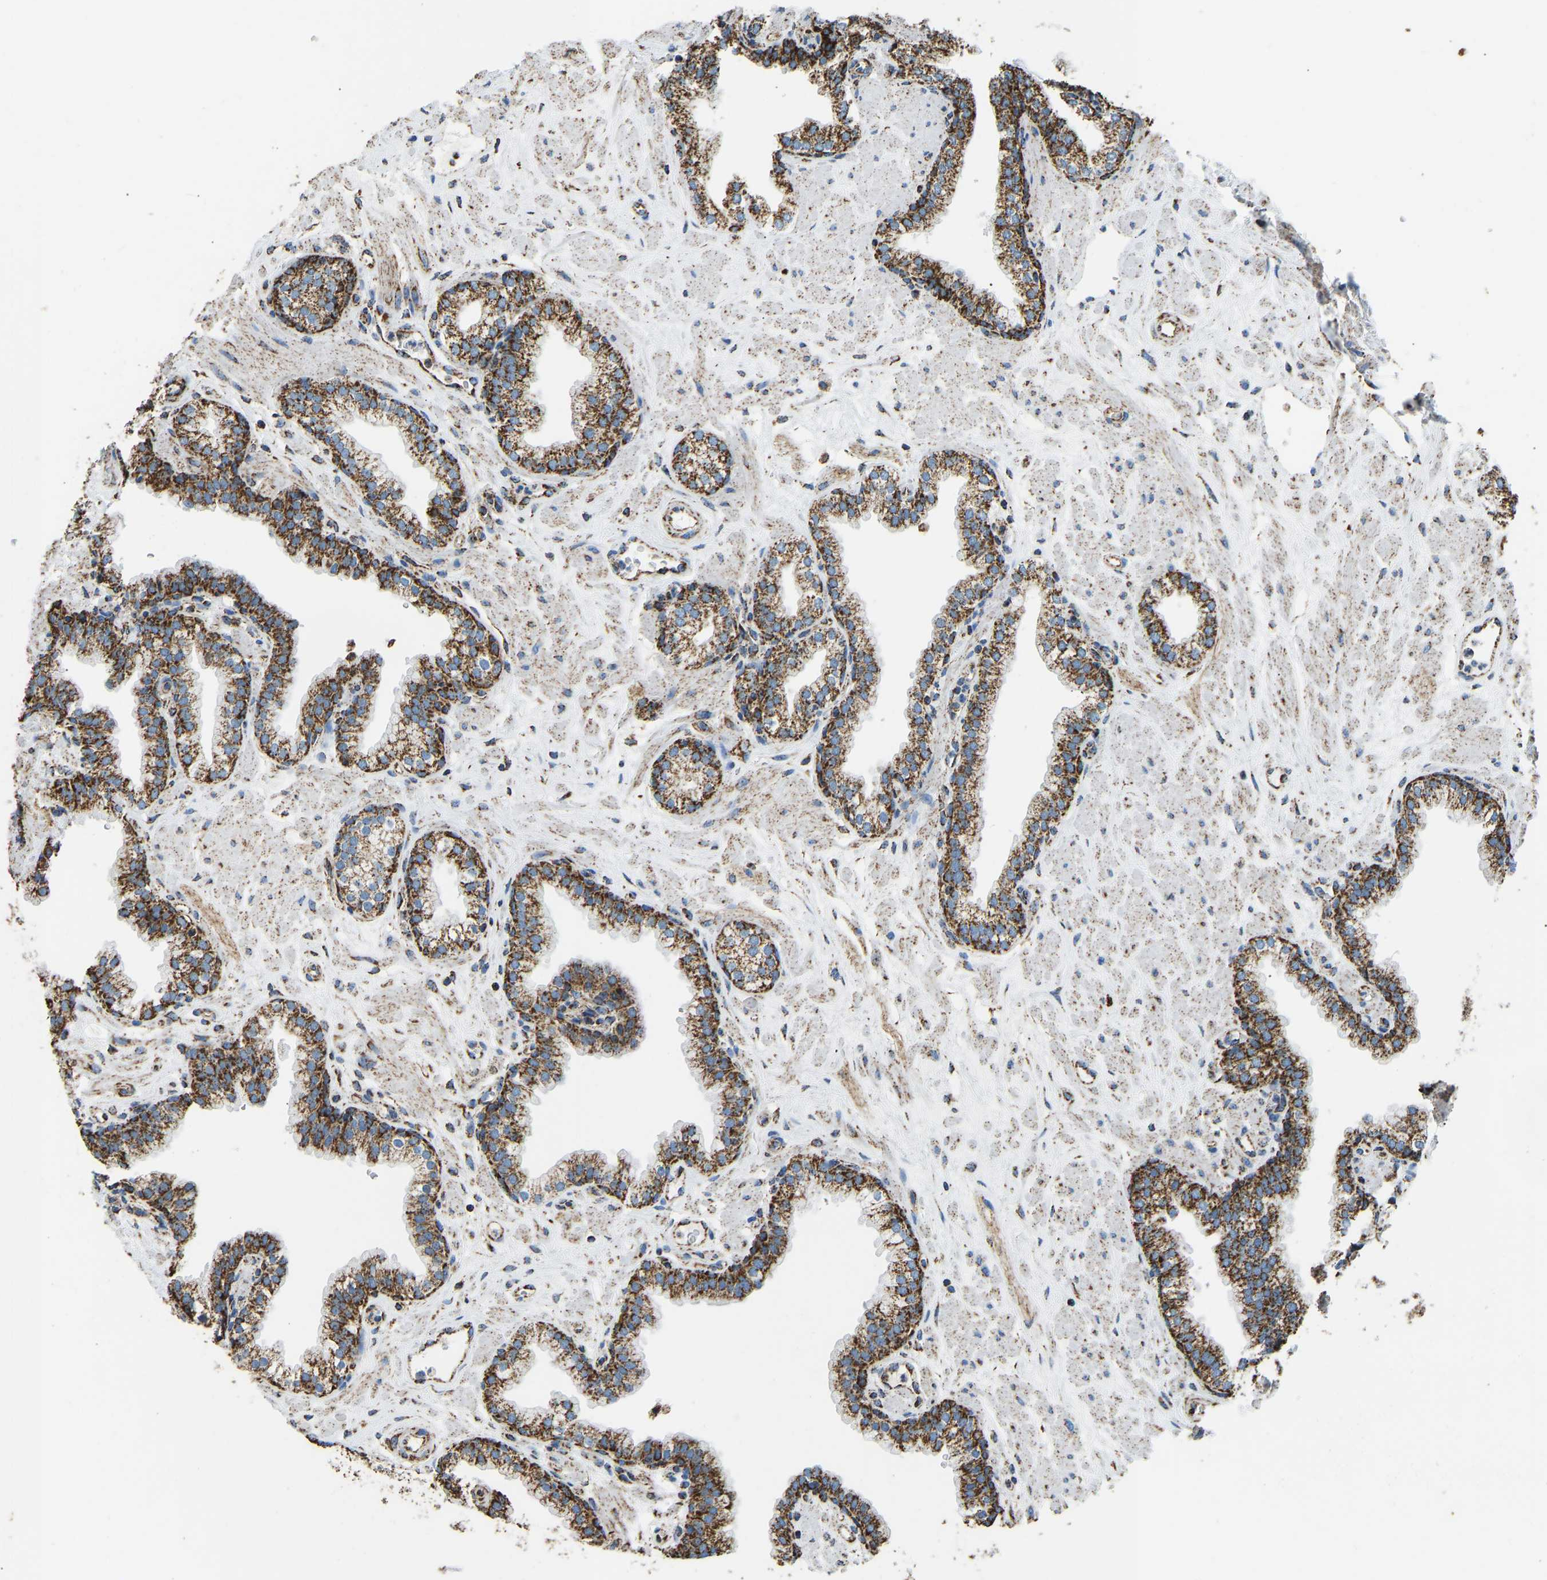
{"staining": {"intensity": "strong", "quantity": ">75%", "location": "cytoplasmic/membranous"}, "tissue": "prostate", "cell_type": "Glandular cells", "image_type": "normal", "snomed": [{"axis": "morphology", "description": "Normal tissue, NOS"}, {"axis": "morphology", "description": "Urothelial carcinoma, Low grade"}, {"axis": "topography", "description": "Urinary bladder"}, {"axis": "topography", "description": "Prostate"}], "caption": "Immunohistochemistry image of unremarkable prostate: prostate stained using IHC displays high levels of strong protein expression localized specifically in the cytoplasmic/membranous of glandular cells, appearing as a cytoplasmic/membranous brown color.", "gene": "IRX6", "patient": {"sex": "male", "age": 60}}